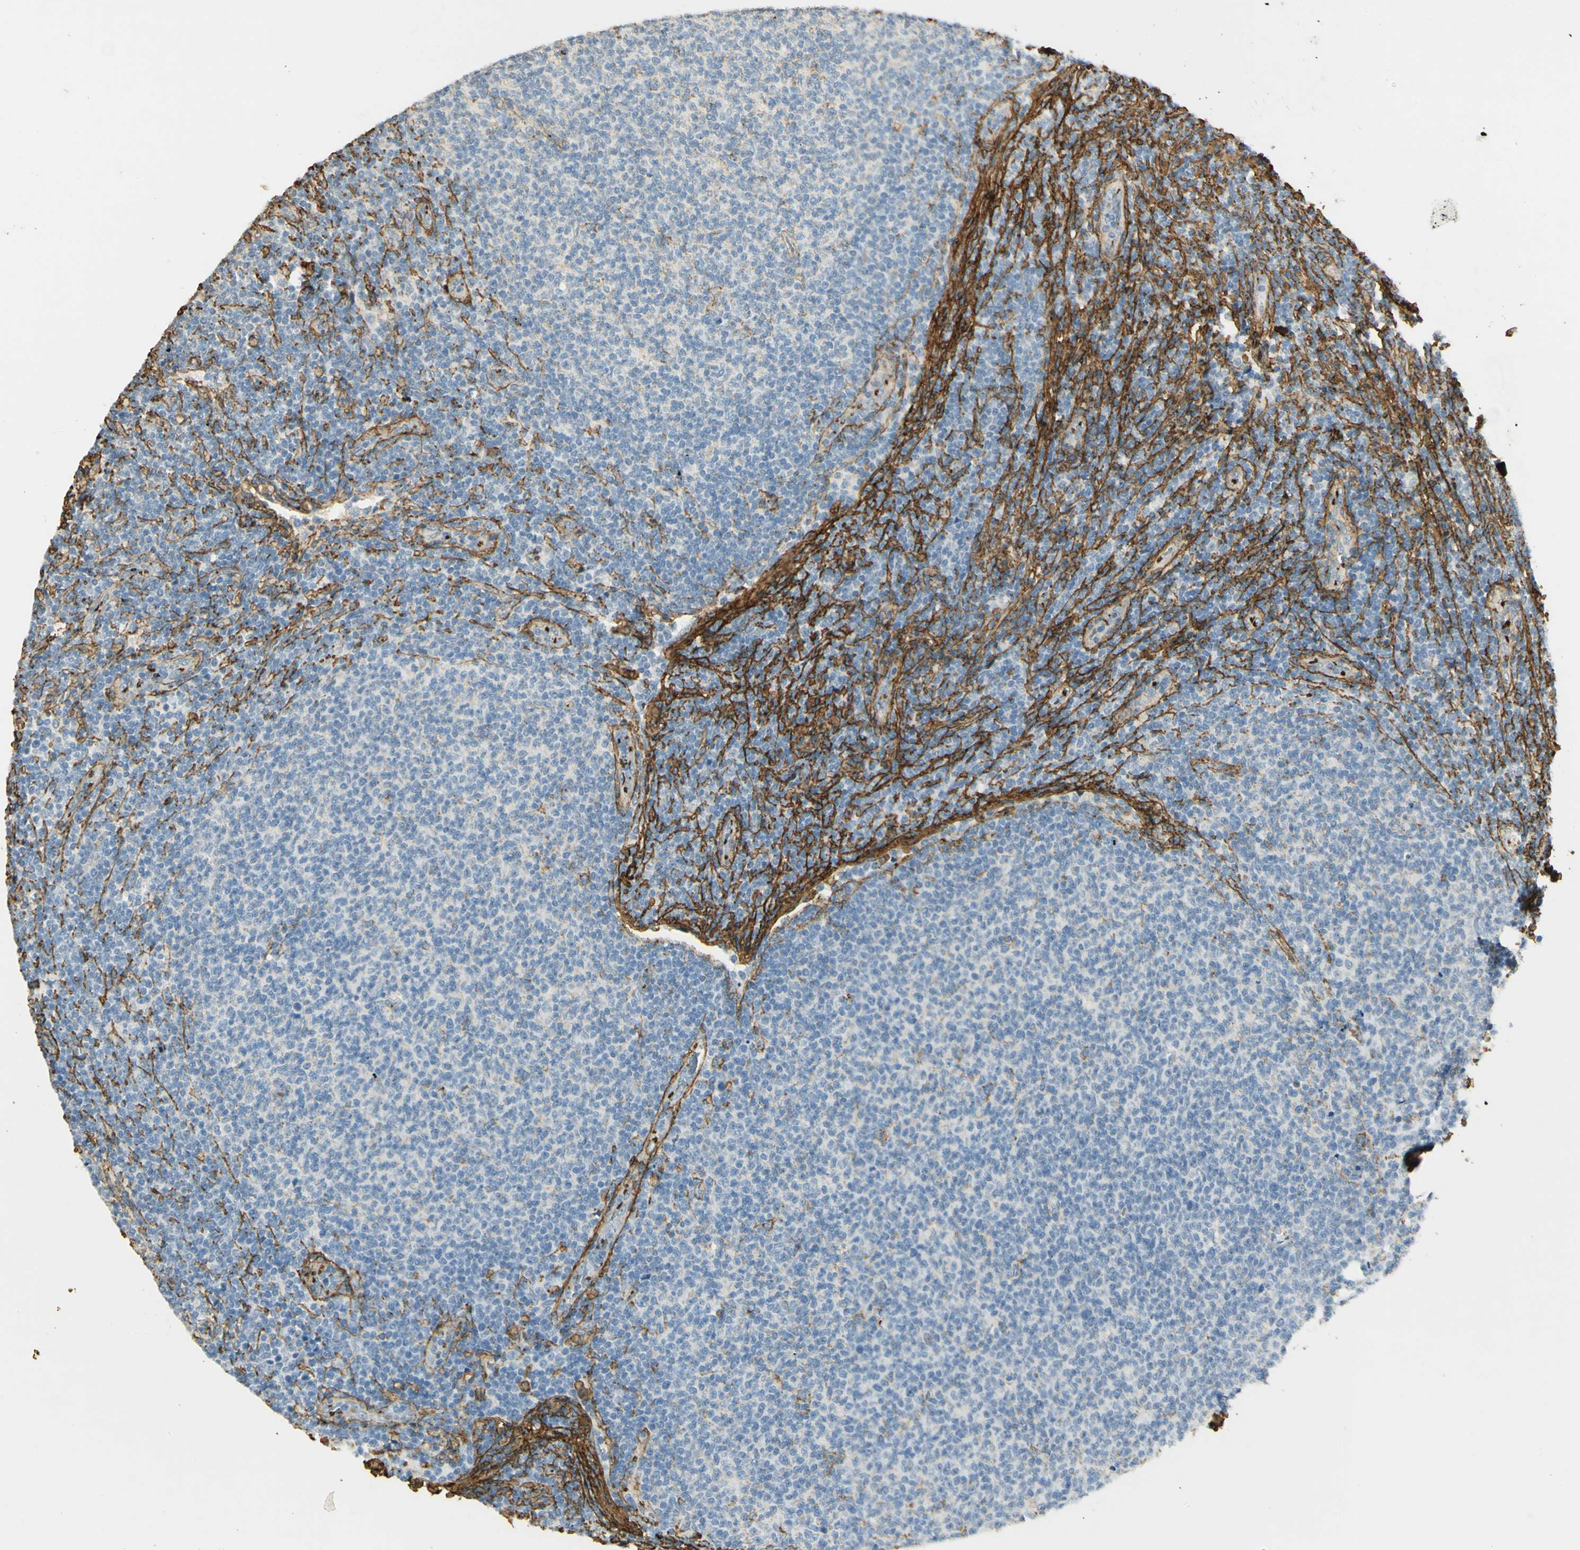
{"staining": {"intensity": "negative", "quantity": "none", "location": "none"}, "tissue": "lymphoma", "cell_type": "Tumor cells", "image_type": "cancer", "snomed": [{"axis": "morphology", "description": "Malignant lymphoma, non-Hodgkin's type, Low grade"}, {"axis": "topography", "description": "Lymph node"}], "caption": "Human lymphoma stained for a protein using immunohistochemistry (IHC) shows no staining in tumor cells.", "gene": "TNN", "patient": {"sex": "male", "age": 66}}